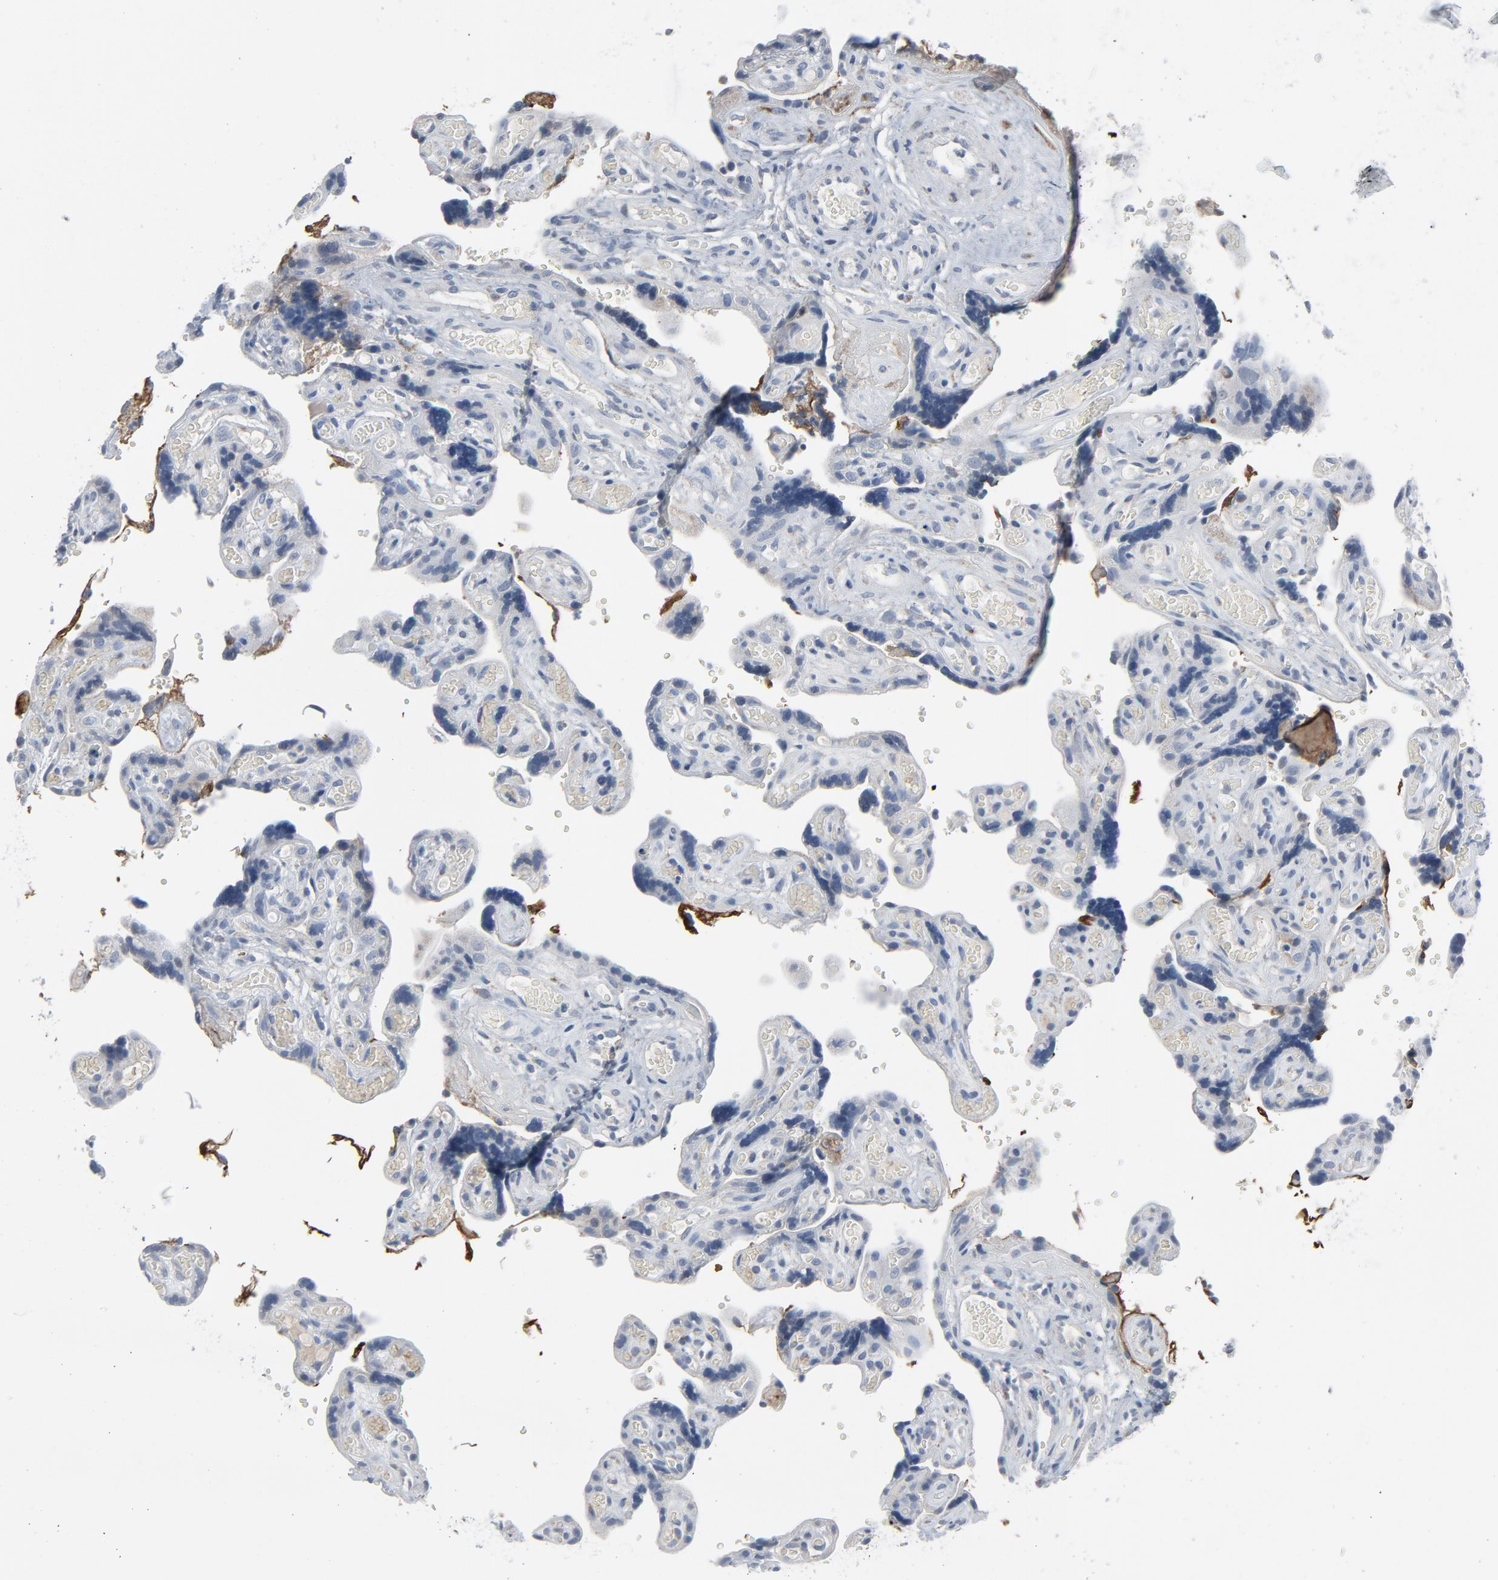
{"staining": {"intensity": "negative", "quantity": "none", "location": "none"}, "tissue": "placenta", "cell_type": "Decidual cells", "image_type": "normal", "snomed": [{"axis": "morphology", "description": "Normal tissue, NOS"}, {"axis": "topography", "description": "Placenta"}], "caption": "IHC histopathology image of benign placenta stained for a protein (brown), which reveals no expression in decidual cells.", "gene": "GPX2", "patient": {"sex": "female", "age": 30}}